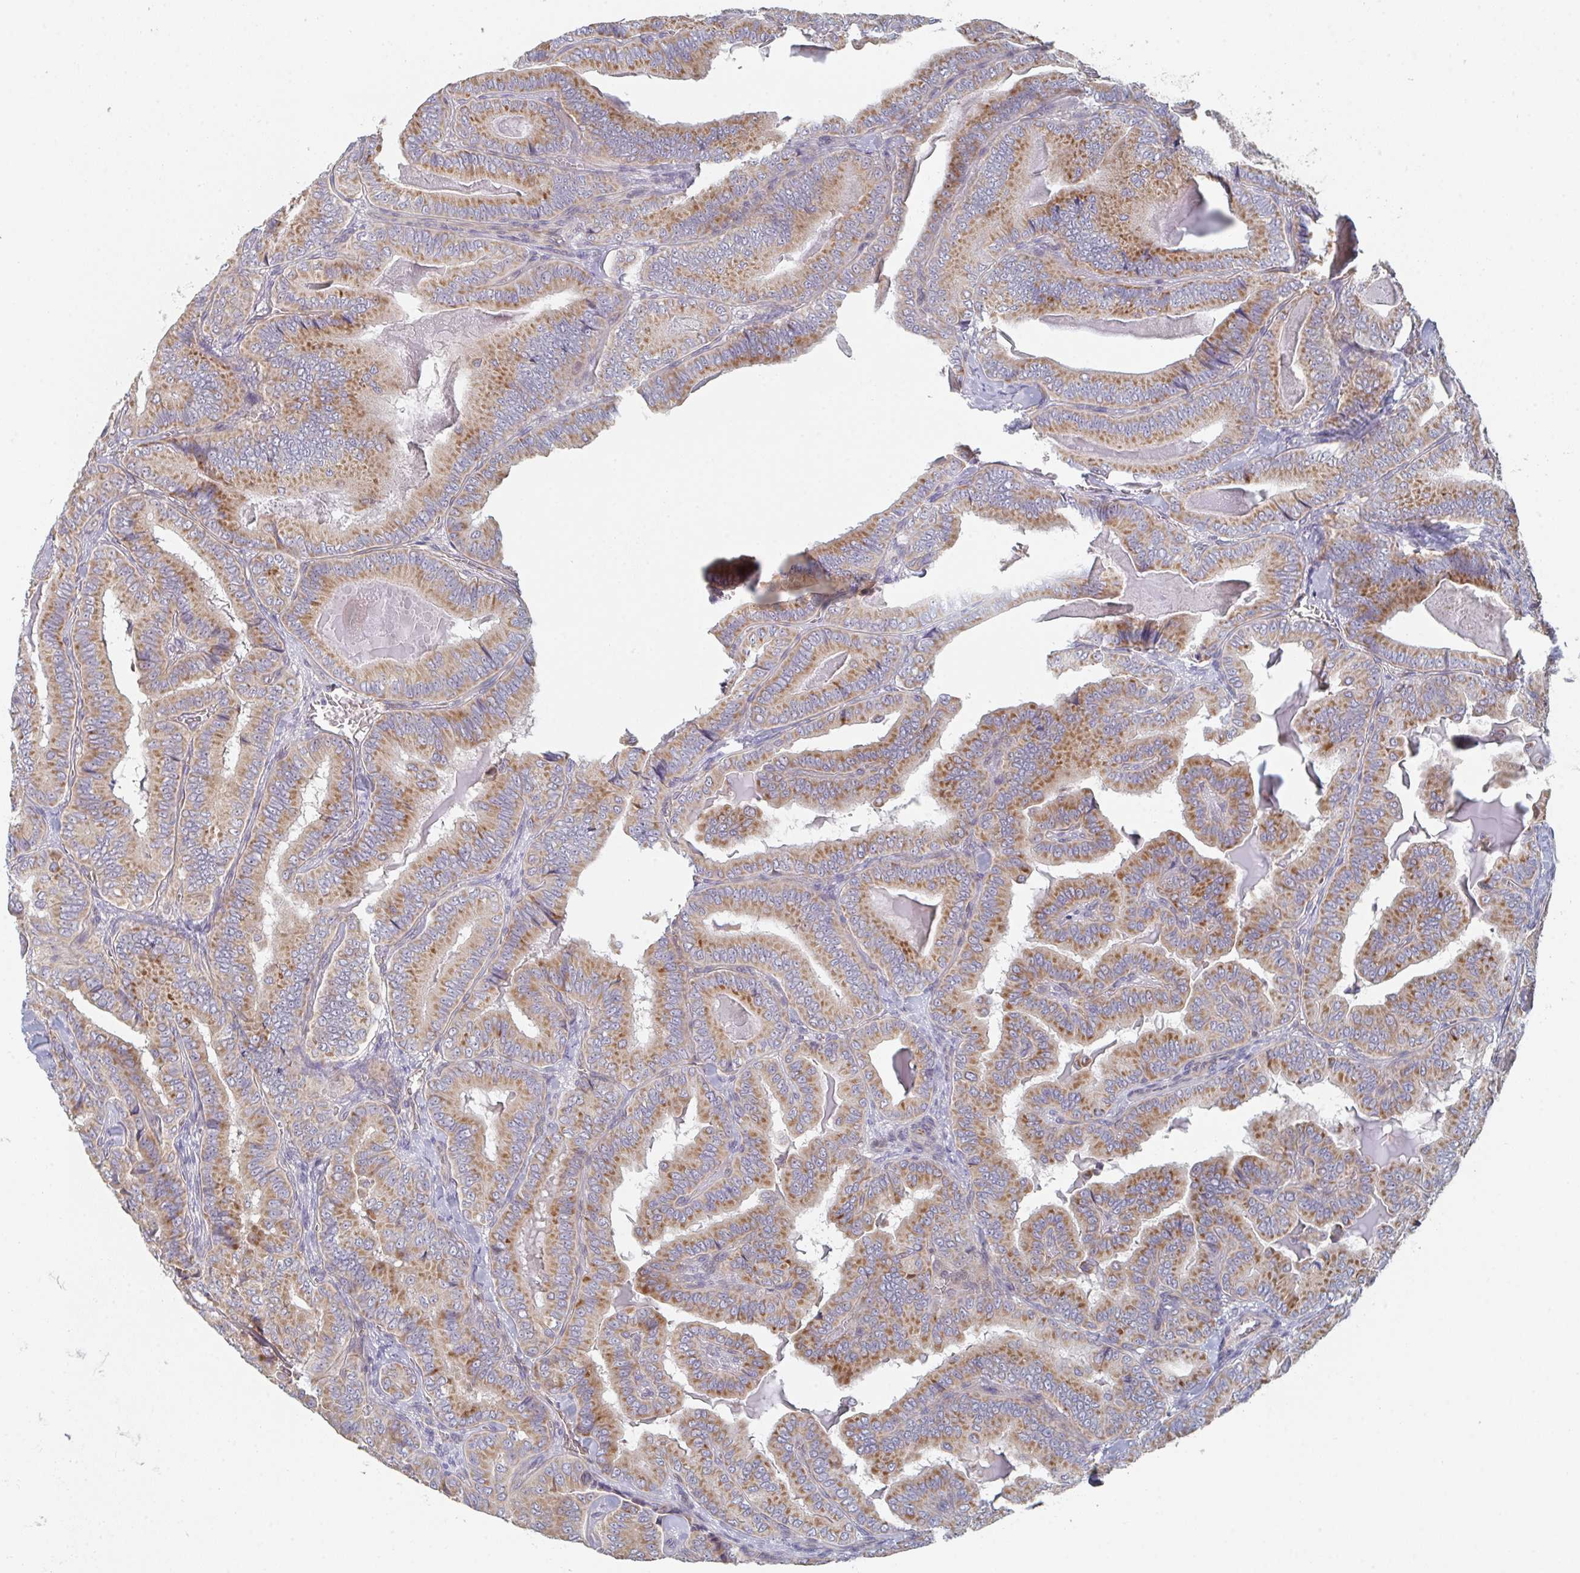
{"staining": {"intensity": "moderate", "quantity": ">75%", "location": "cytoplasmic/membranous"}, "tissue": "thyroid cancer", "cell_type": "Tumor cells", "image_type": "cancer", "snomed": [{"axis": "morphology", "description": "Papillary adenocarcinoma, NOS"}, {"axis": "topography", "description": "Thyroid gland"}], "caption": "Protein staining of thyroid papillary adenocarcinoma tissue reveals moderate cytoplasmic/membranous positivity in about >75% of tumor cells.", "gene": "ELOVL1", "patient": {"sex": "male", "age": 61}}